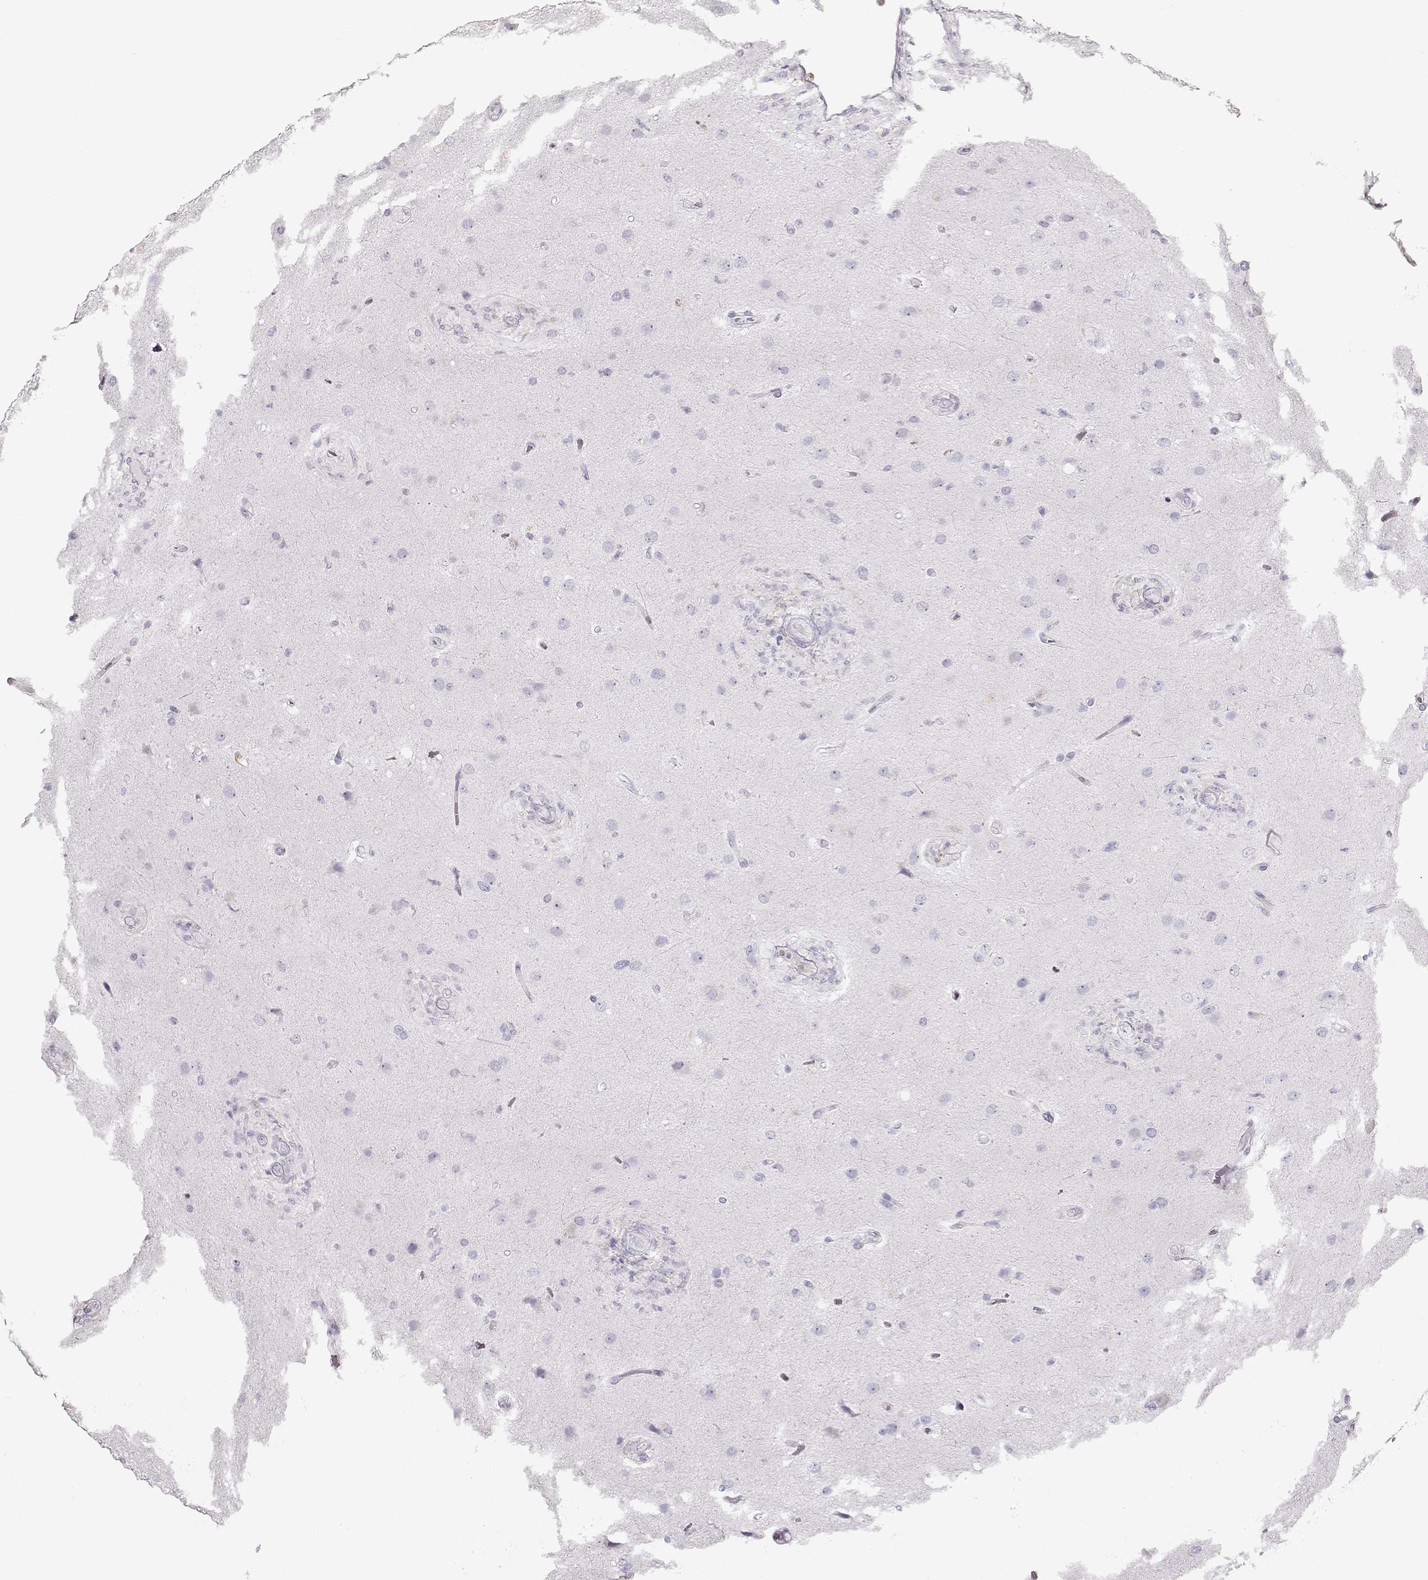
{"staining": {"intensity": "negative", "quantity": "none", "location": "none"}, "tissue": "glioma", "cell_type": "Tumor cells", "image_type": "cancer", "snomed": [{"axis": "morphology", "description": "Glioma, malignant, High grade"}, {"axis": "topography", "description": "Brain"}], "caption": "Photomicrograph shows no significant protein staining in tumor cells of malignant high-grade glioma.", "gene": "MIP", "patient": {"sex": "male", "age": 68}}